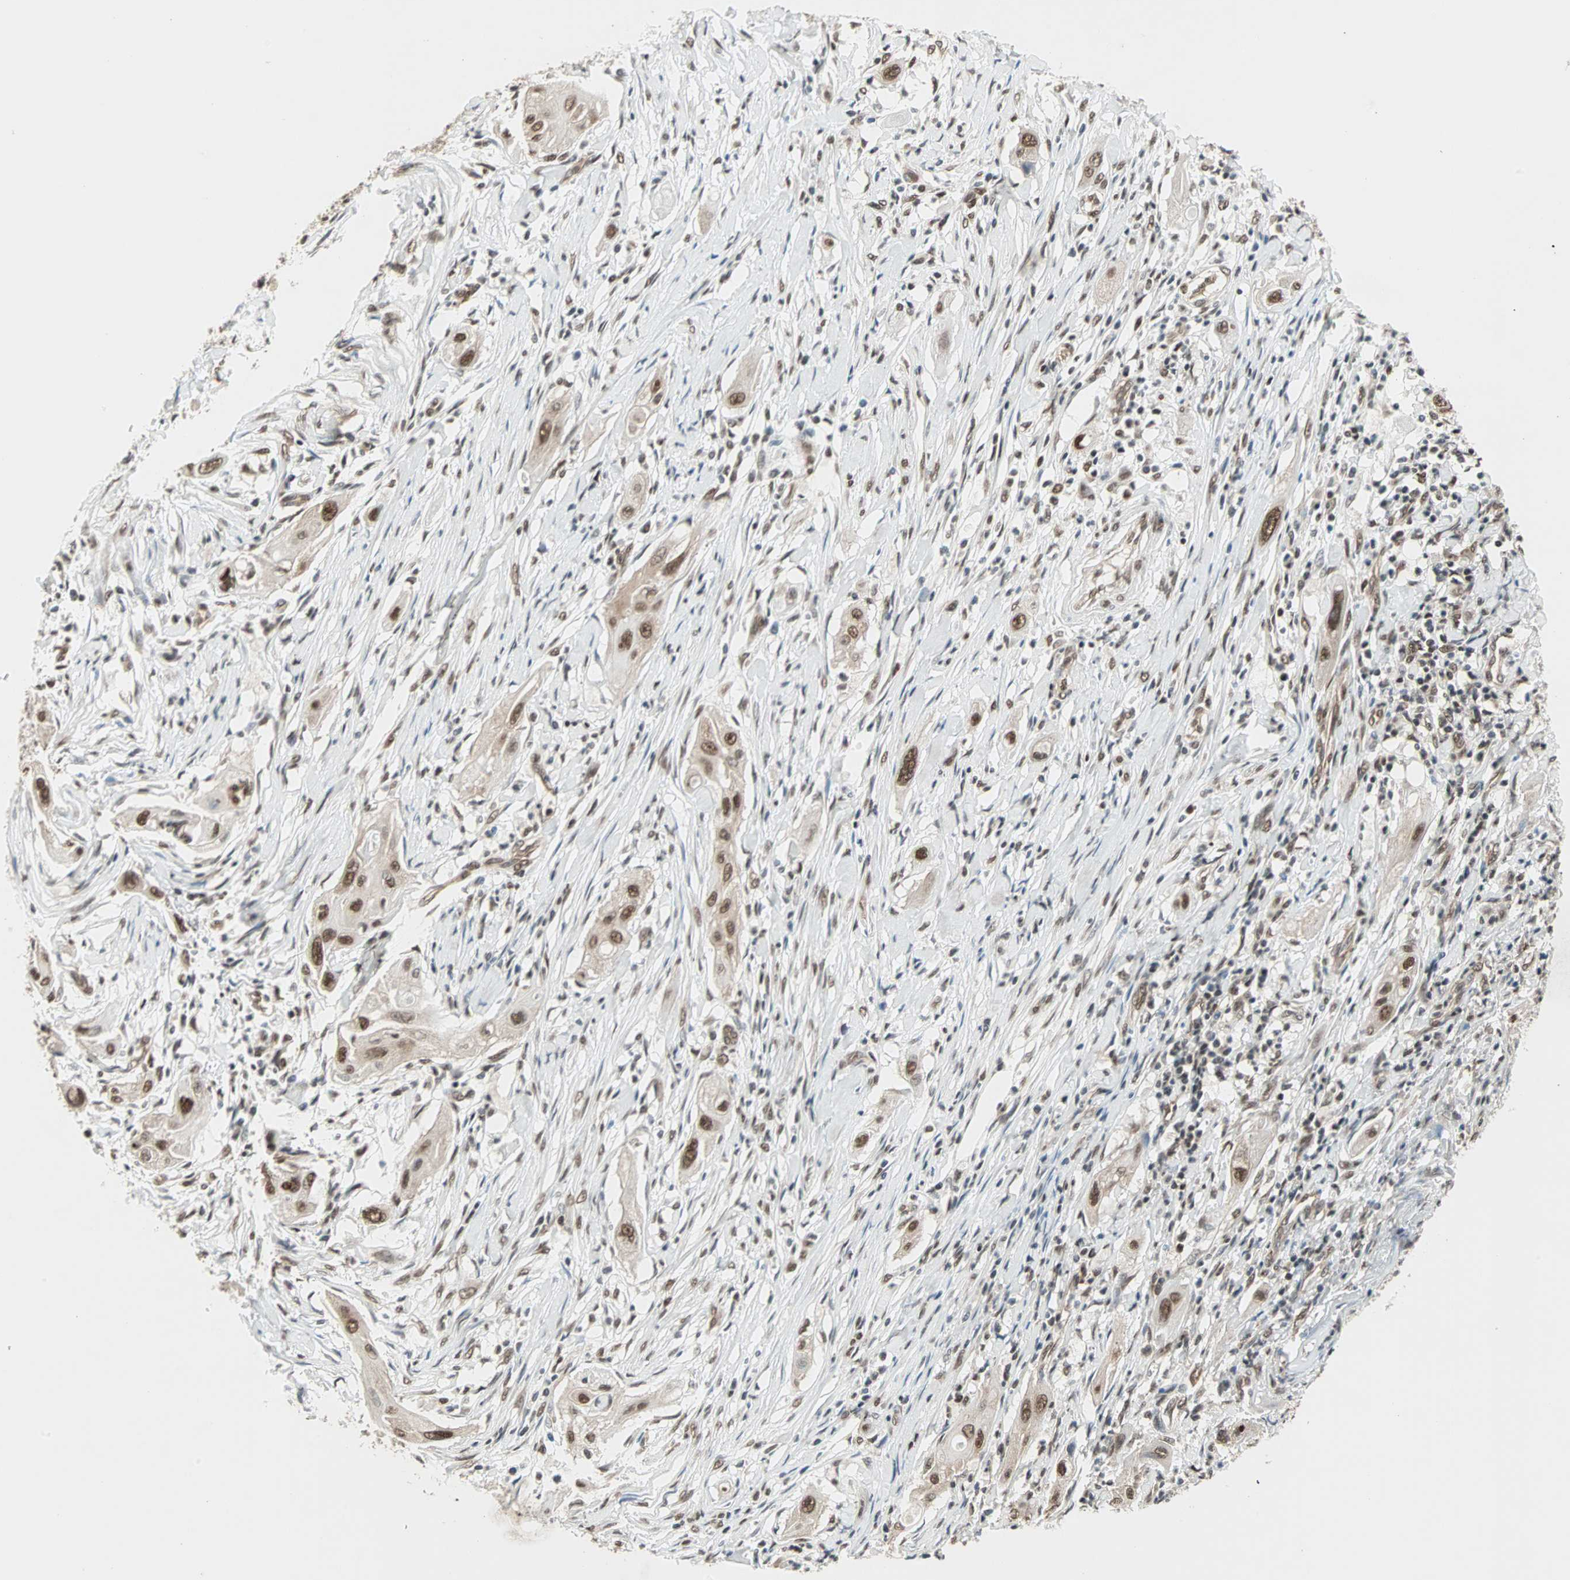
{"staining": {"intensity": "moderate", "quantity": ">75%", "location": "nuclear"}, "tissue": "lung cancer", "cell_type": "Tumor cells", "image_type": "cancer", "snomed": [{"axis": "morphology", "description": "Squamous cell carcinoma, NOS"}, {"axis": "topography", "description": "Lung"}], "caption": "The immunohistochemical stain labels moderate nuclear staining in tumor cells of lung cancer tissue.", "gene": "DAZAP1", "patient": {"sex": "female", "age": 47}}